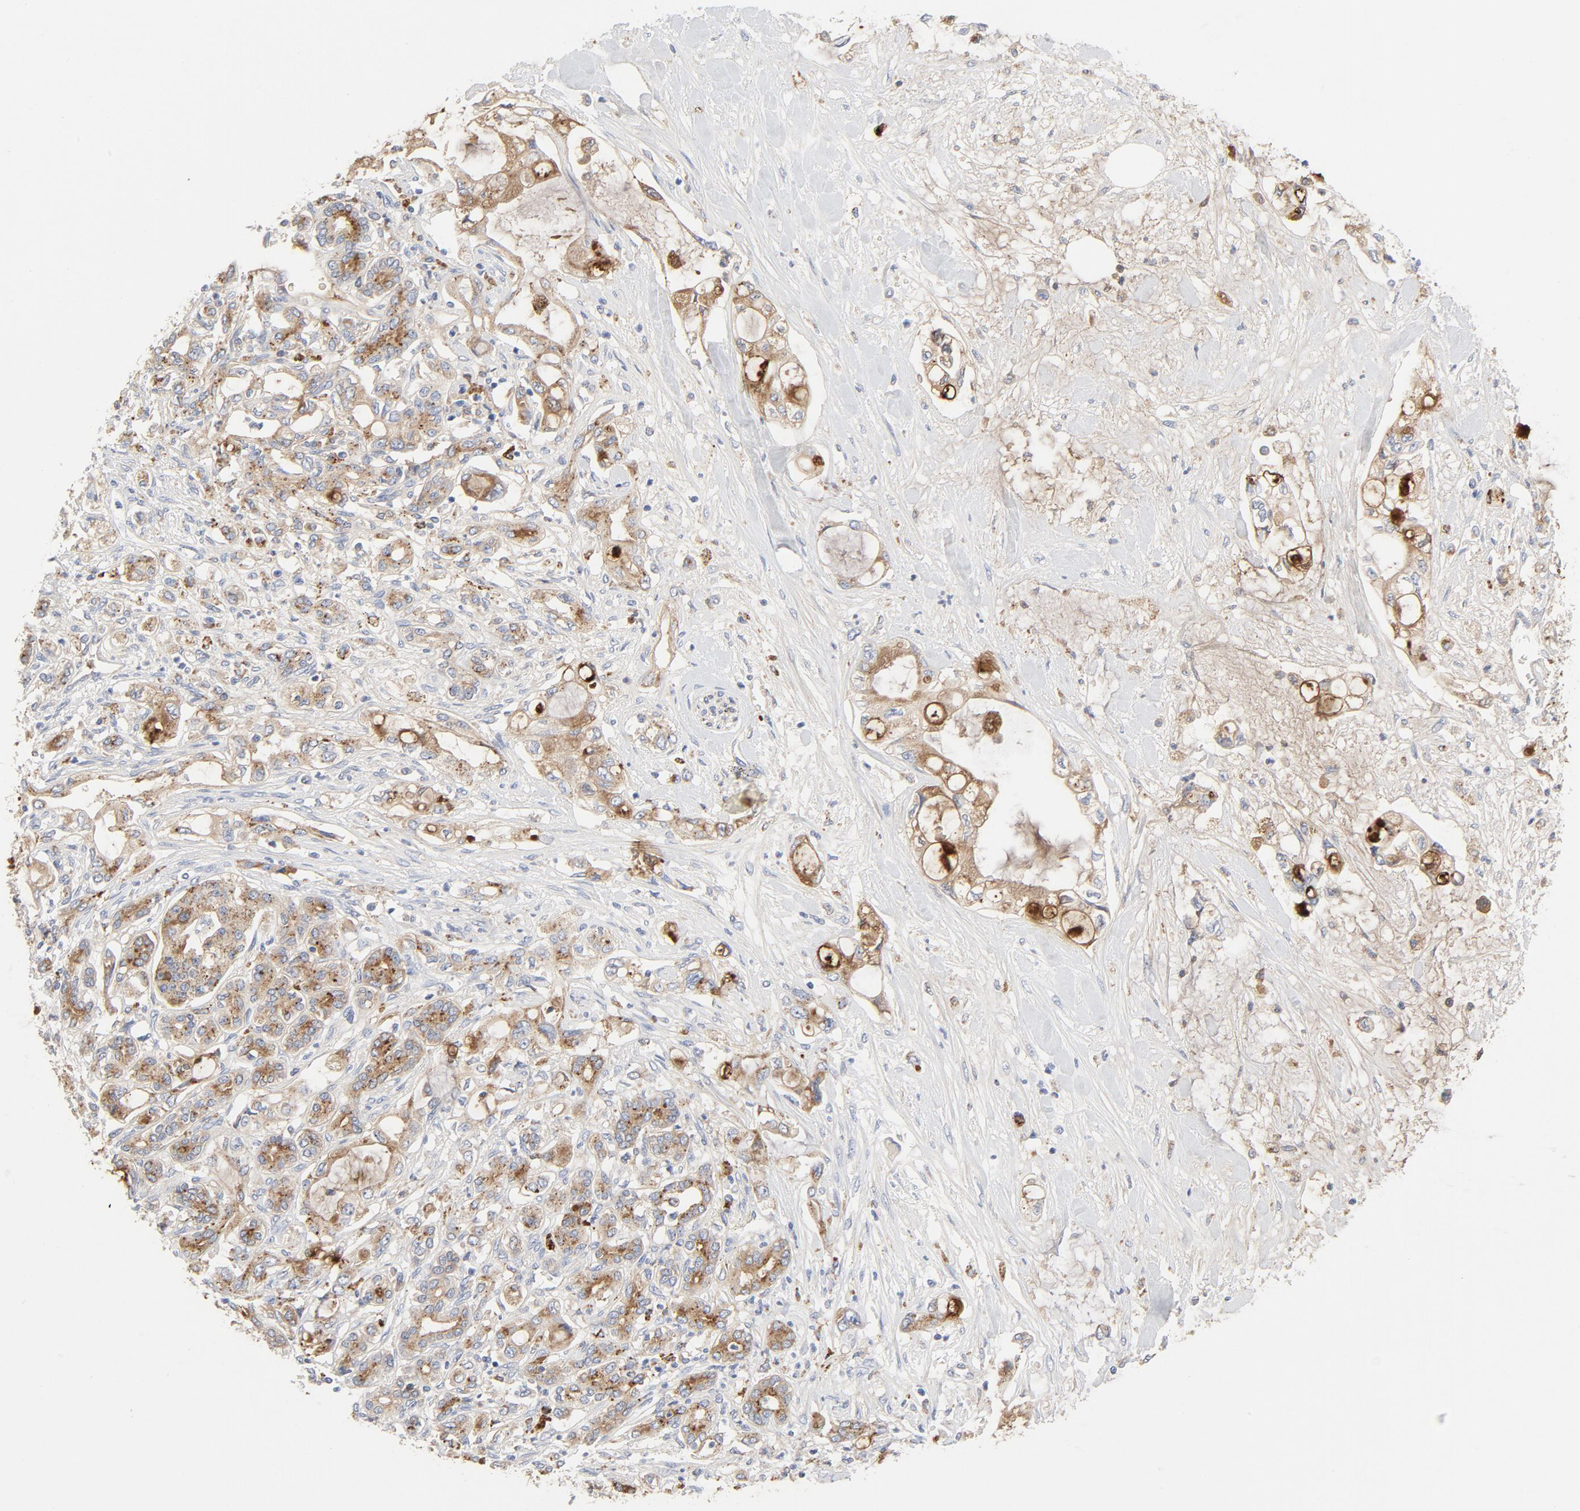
{"staining": {"intensity": "moderate", "quantity": ">75%", "location": "cytoplasmic/membranous"}, "tissue": "pancreatic cancer", "cell_type": "Tumor cells", "image_type": "cancer", "snomed": [{"axis": "morphology", "description": "Adenocarcinoma, NOS"}, {"axis": "topography", "description": "Pancreas"}], "caption": "Immunohistochemistry of human pancreatic cancer displays medium levels of moderate cytoplasmic/membranous staining in about >75% of tumor cells.", "gene": "MAGEB17", "patient": {"sex": "female", "age": 70}}